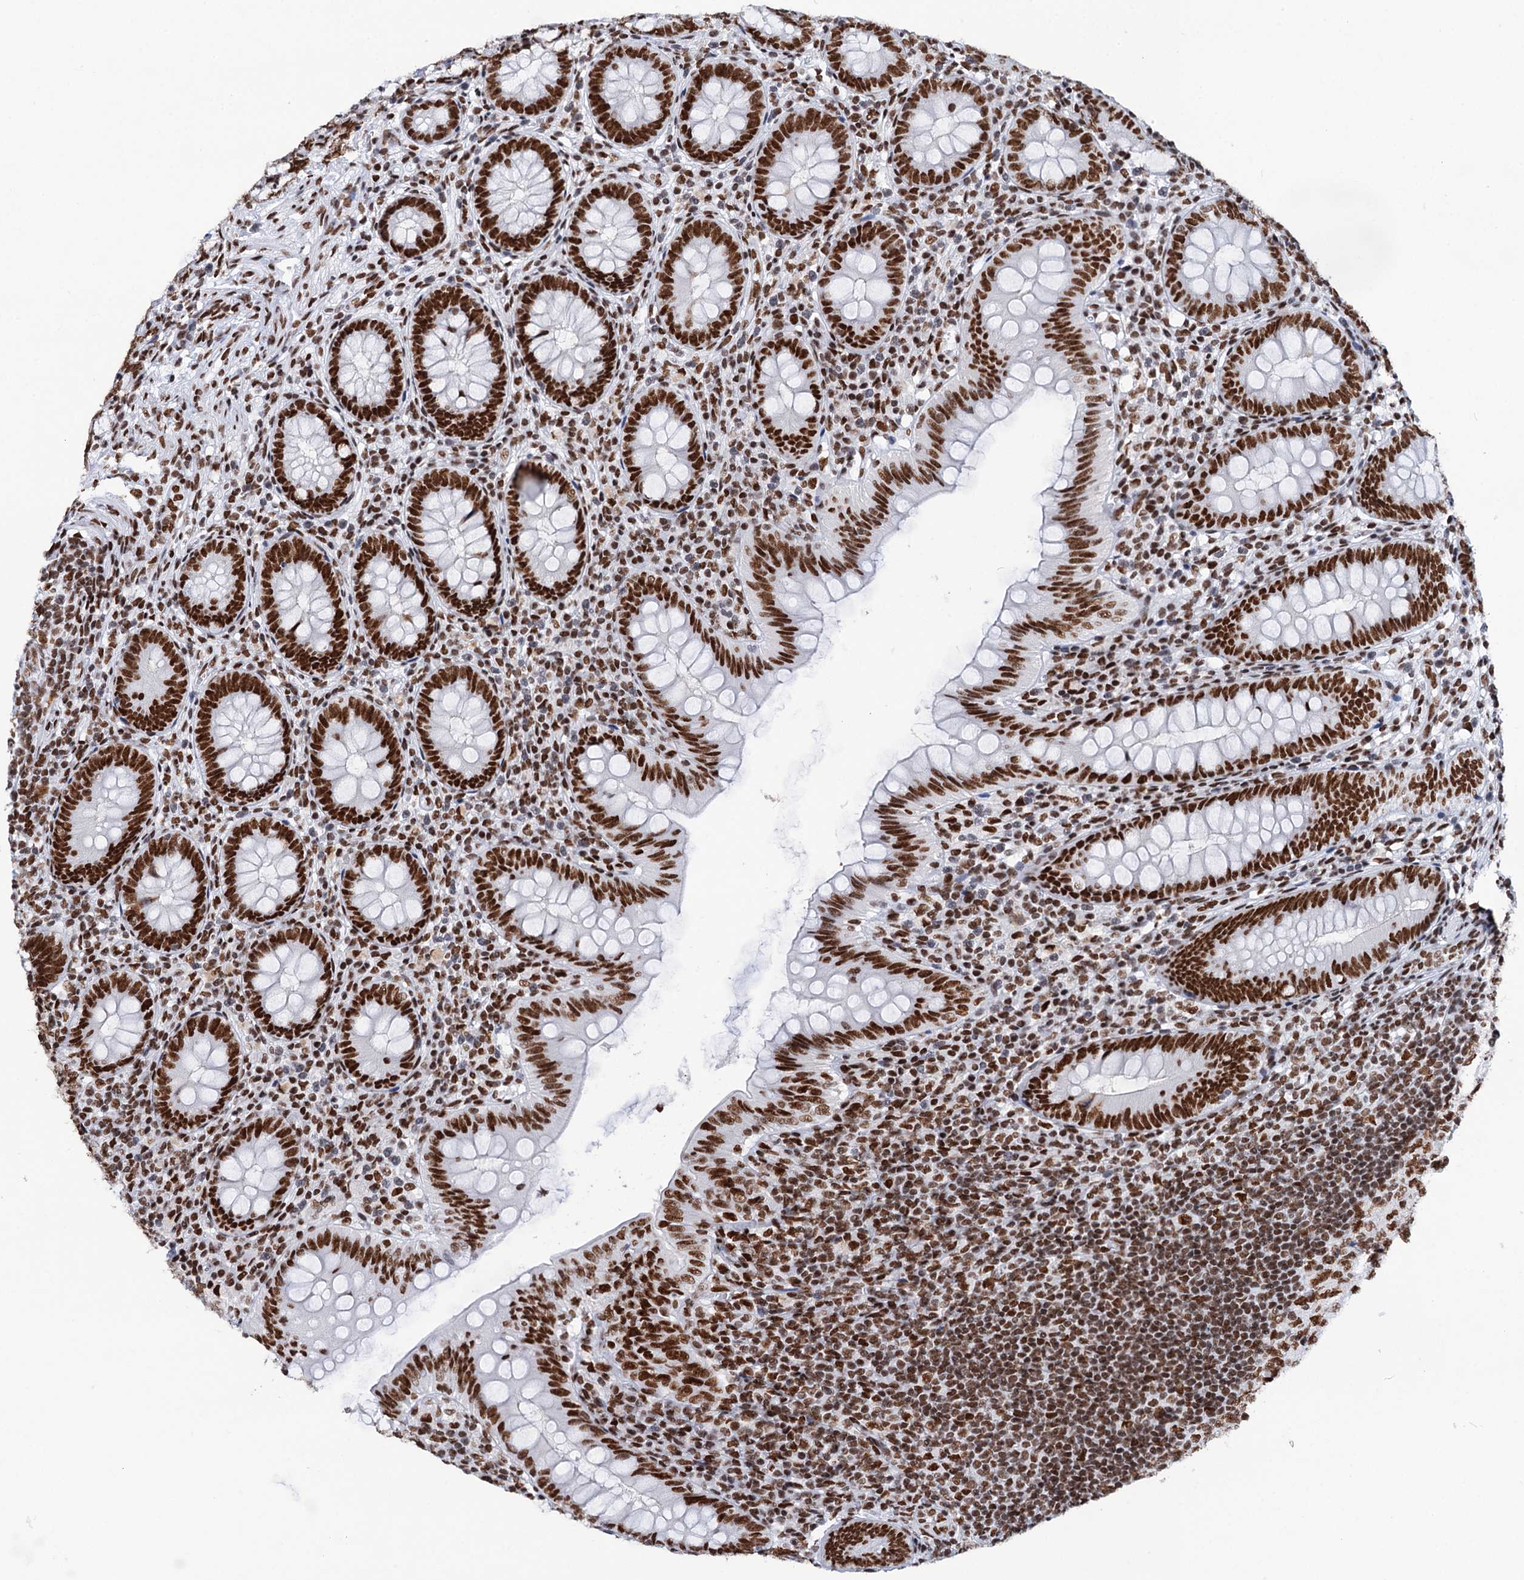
{"staining": {"intensity": "strong", "quantity": ">75%", "location": "nuclear"}, "tissue": "appendix", "cell_type": "Glandular cells", "image_type": "normal", "snomed": [{"axis": "morphology", "description": "Normal tissue, NOS"}, {"axis": "topography", "description": "Appendix"}], "caption": "Unremarkable appendix exhibits strong nuclear positivity in about >75% of glandular cells, visualized by immunohistochemistry.", "gene": "MATR3", "patient": {"sex": "male", "age": 14}}